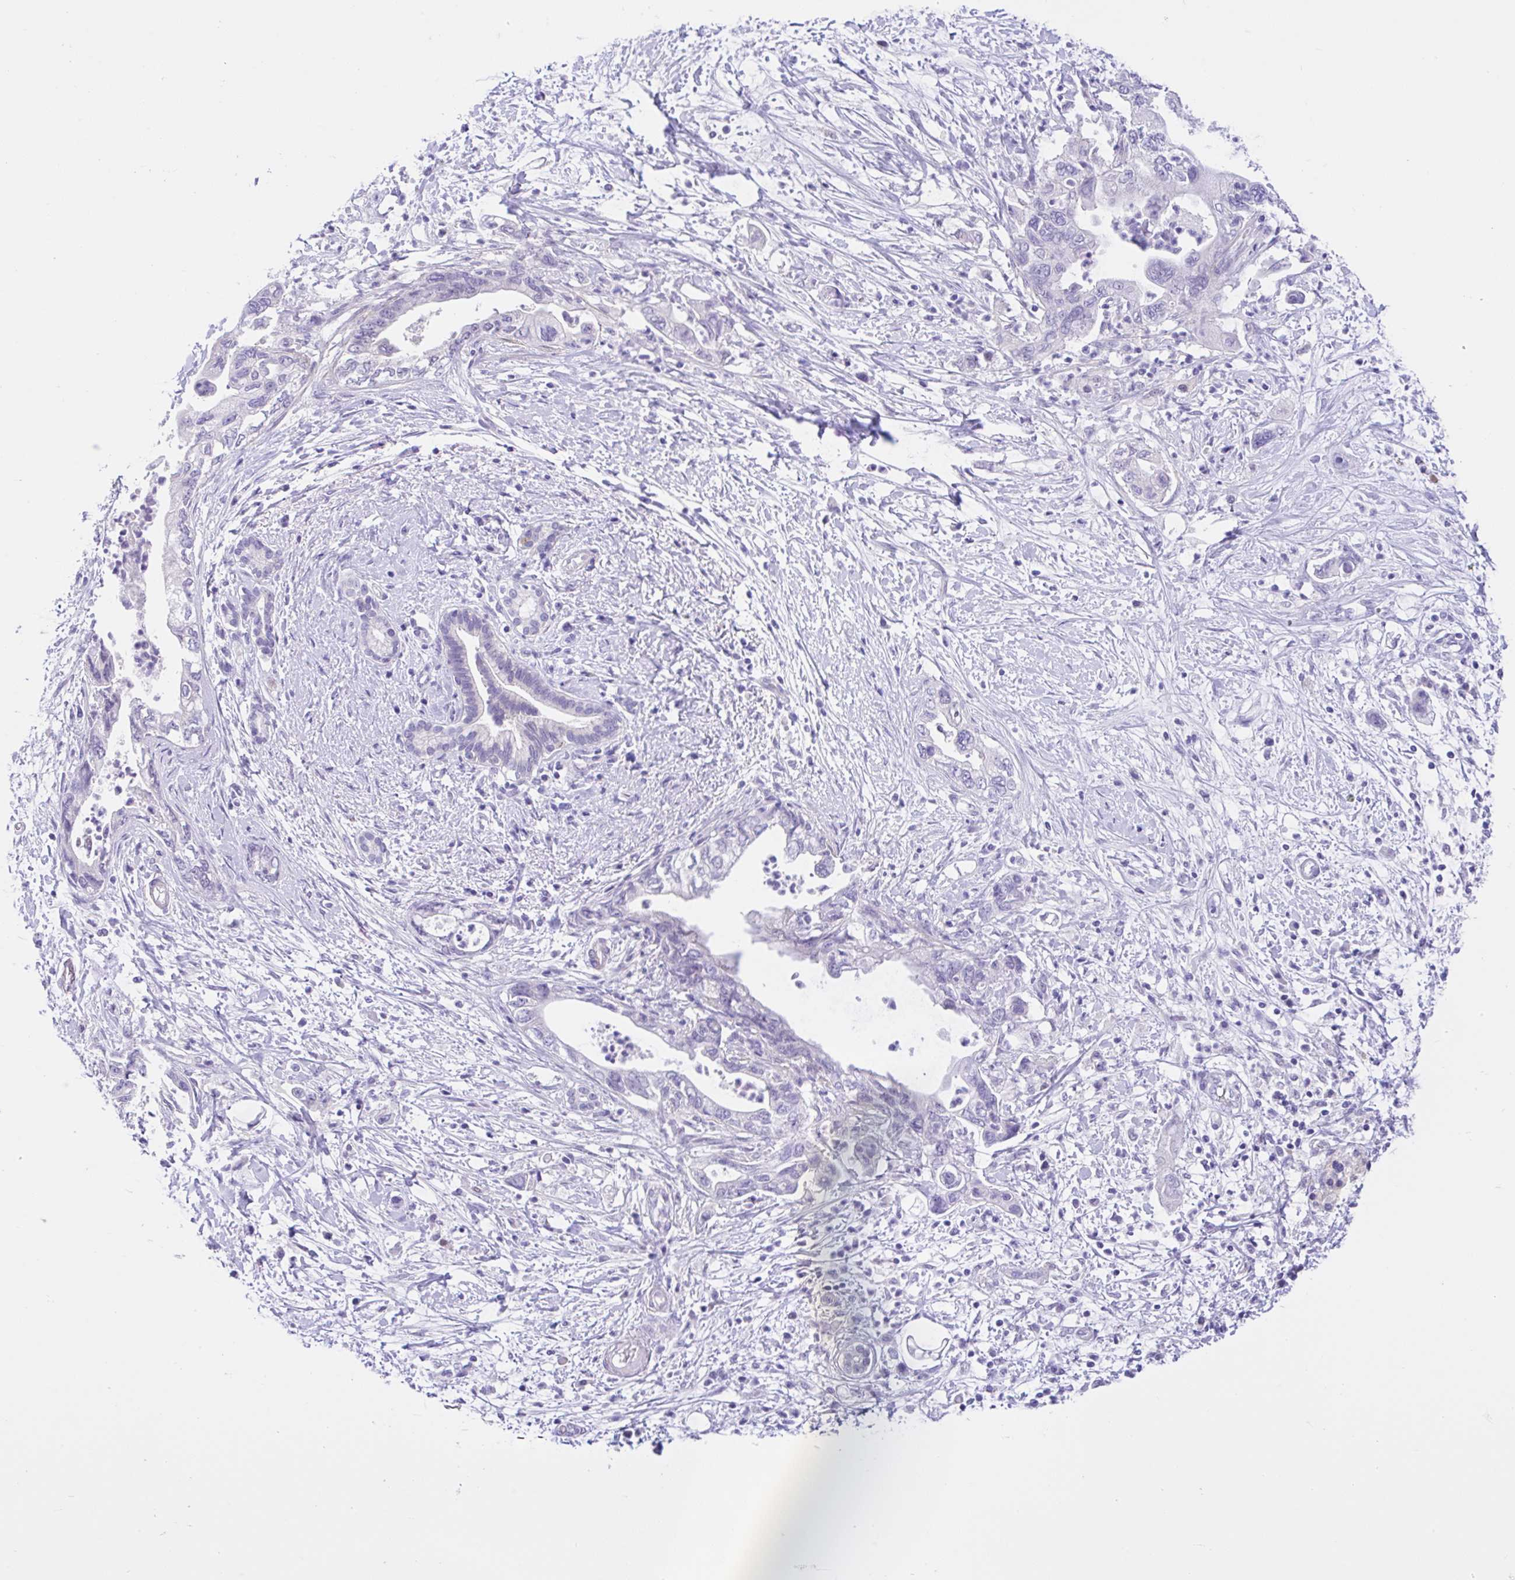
{"staining": {"intensity": "negative", "quantity": "none", "location": "none"}, "tissue": "pancreatic cancer", "cell_type": "Tumor cells", "image_type": "cancer", "snomed": [{"axis": "morphology", "description": "Adenocarcinoma, NOS"}, {"axis": "topography", "description": "Pancreas"}], "caption": "This is an immunohistochemistry image of human pancreatic adenocarcinoma. There is no expression in tumor cells.", "gene": "ANO4", "patient": {"sex": "female", "age": 73}}